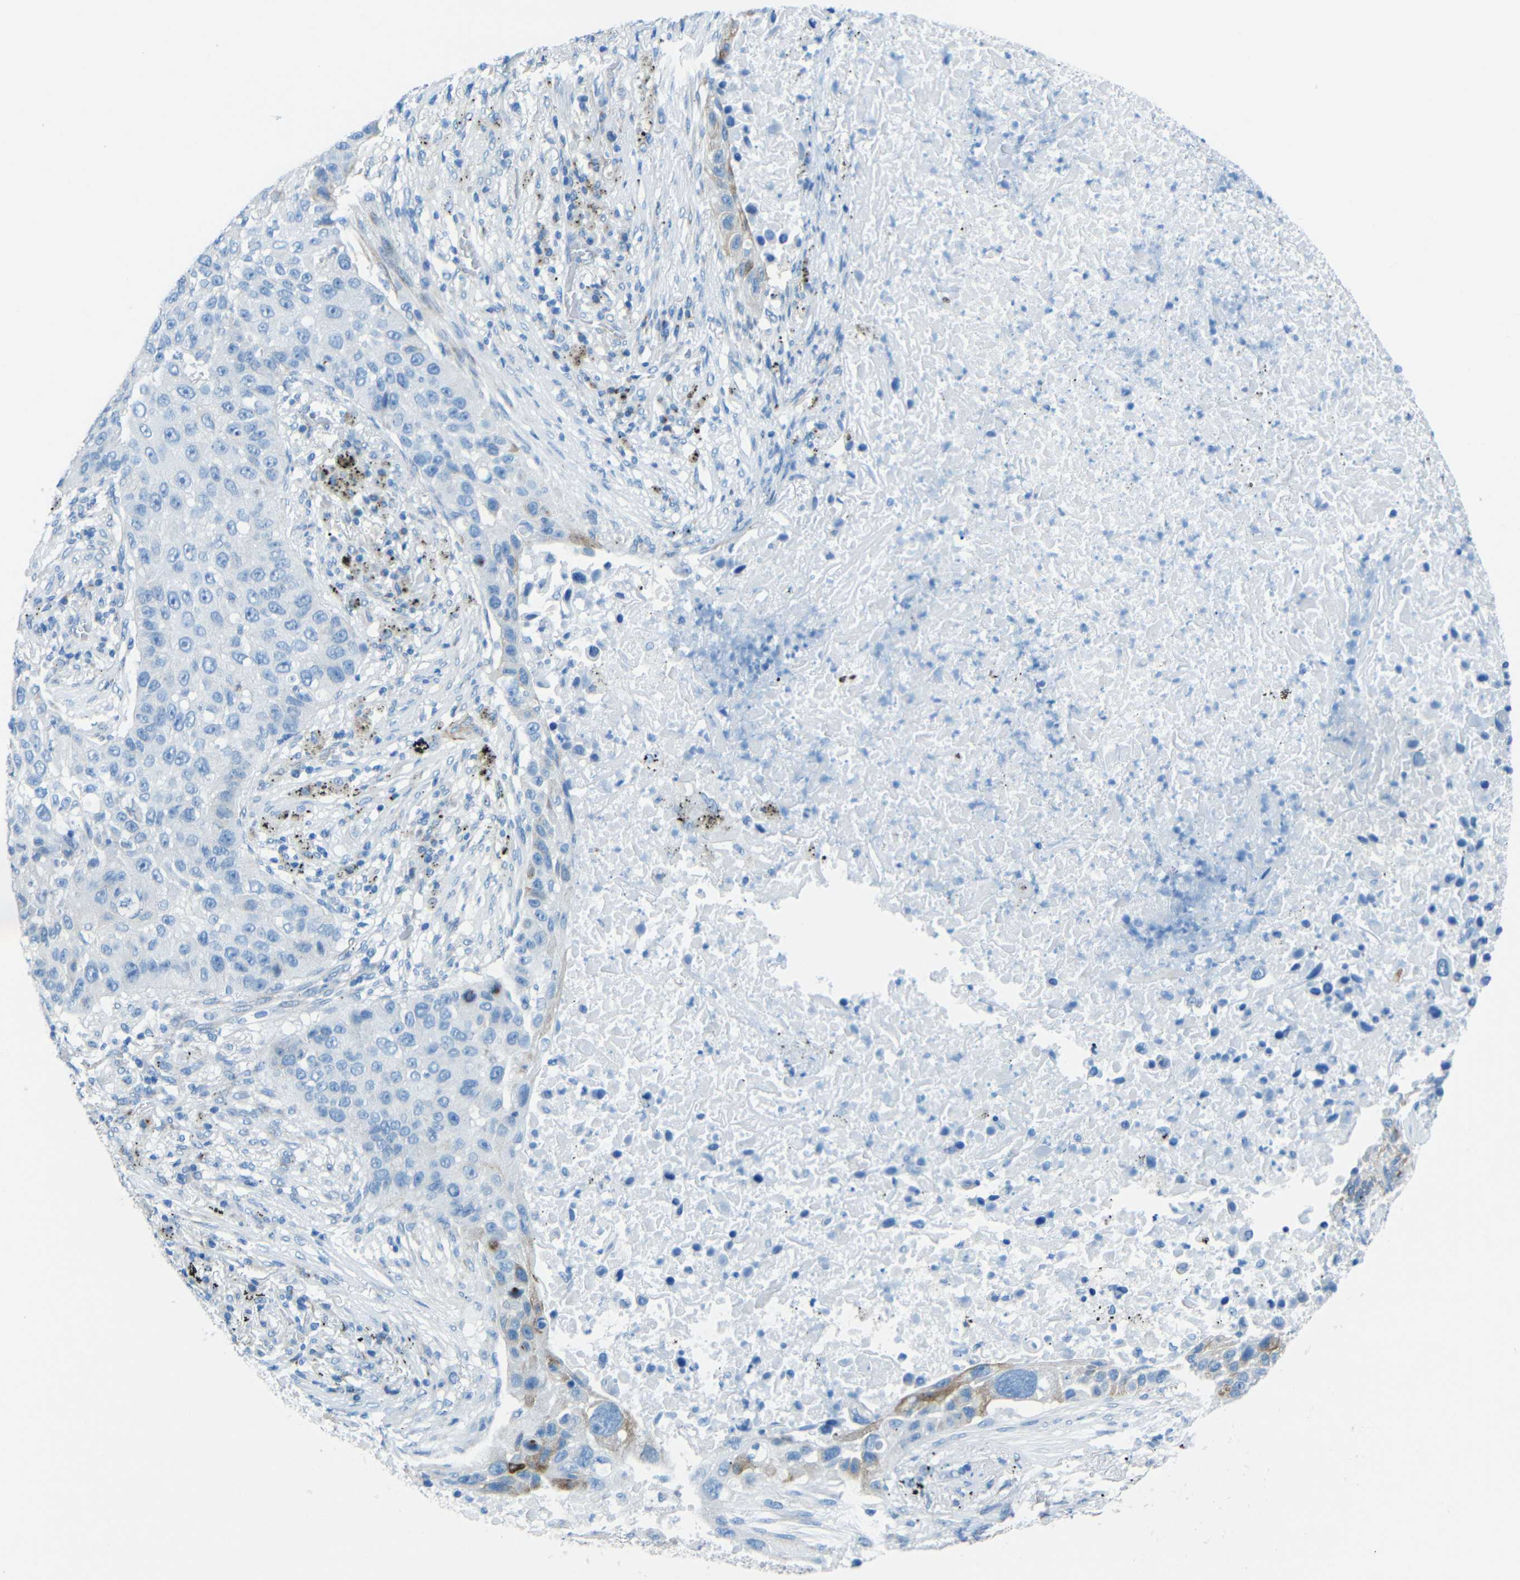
{"staining": {"intensity": "moderate", "quantity": "<25%", "location": "cytoplasmic/membranous"}, "tissue": "lung cancer", "cell_type": "Tumor cells", "image_type": "cancer", "snomed": [{"axis": "morphology", "description": "Squamous cell carcinoma, NOS"}, {"axis": "topography", "description": "Lung"}], "caption": "A high-resolution image shows immunohistochemistry (IHC) staining of lung squamous cell carcinoma, which shows moderate cytoplasmic/membranous staining in approximately <25% of tumor cells.", "gene": "TUBB4B", "patient": {"sex": "male", "age": 57}}